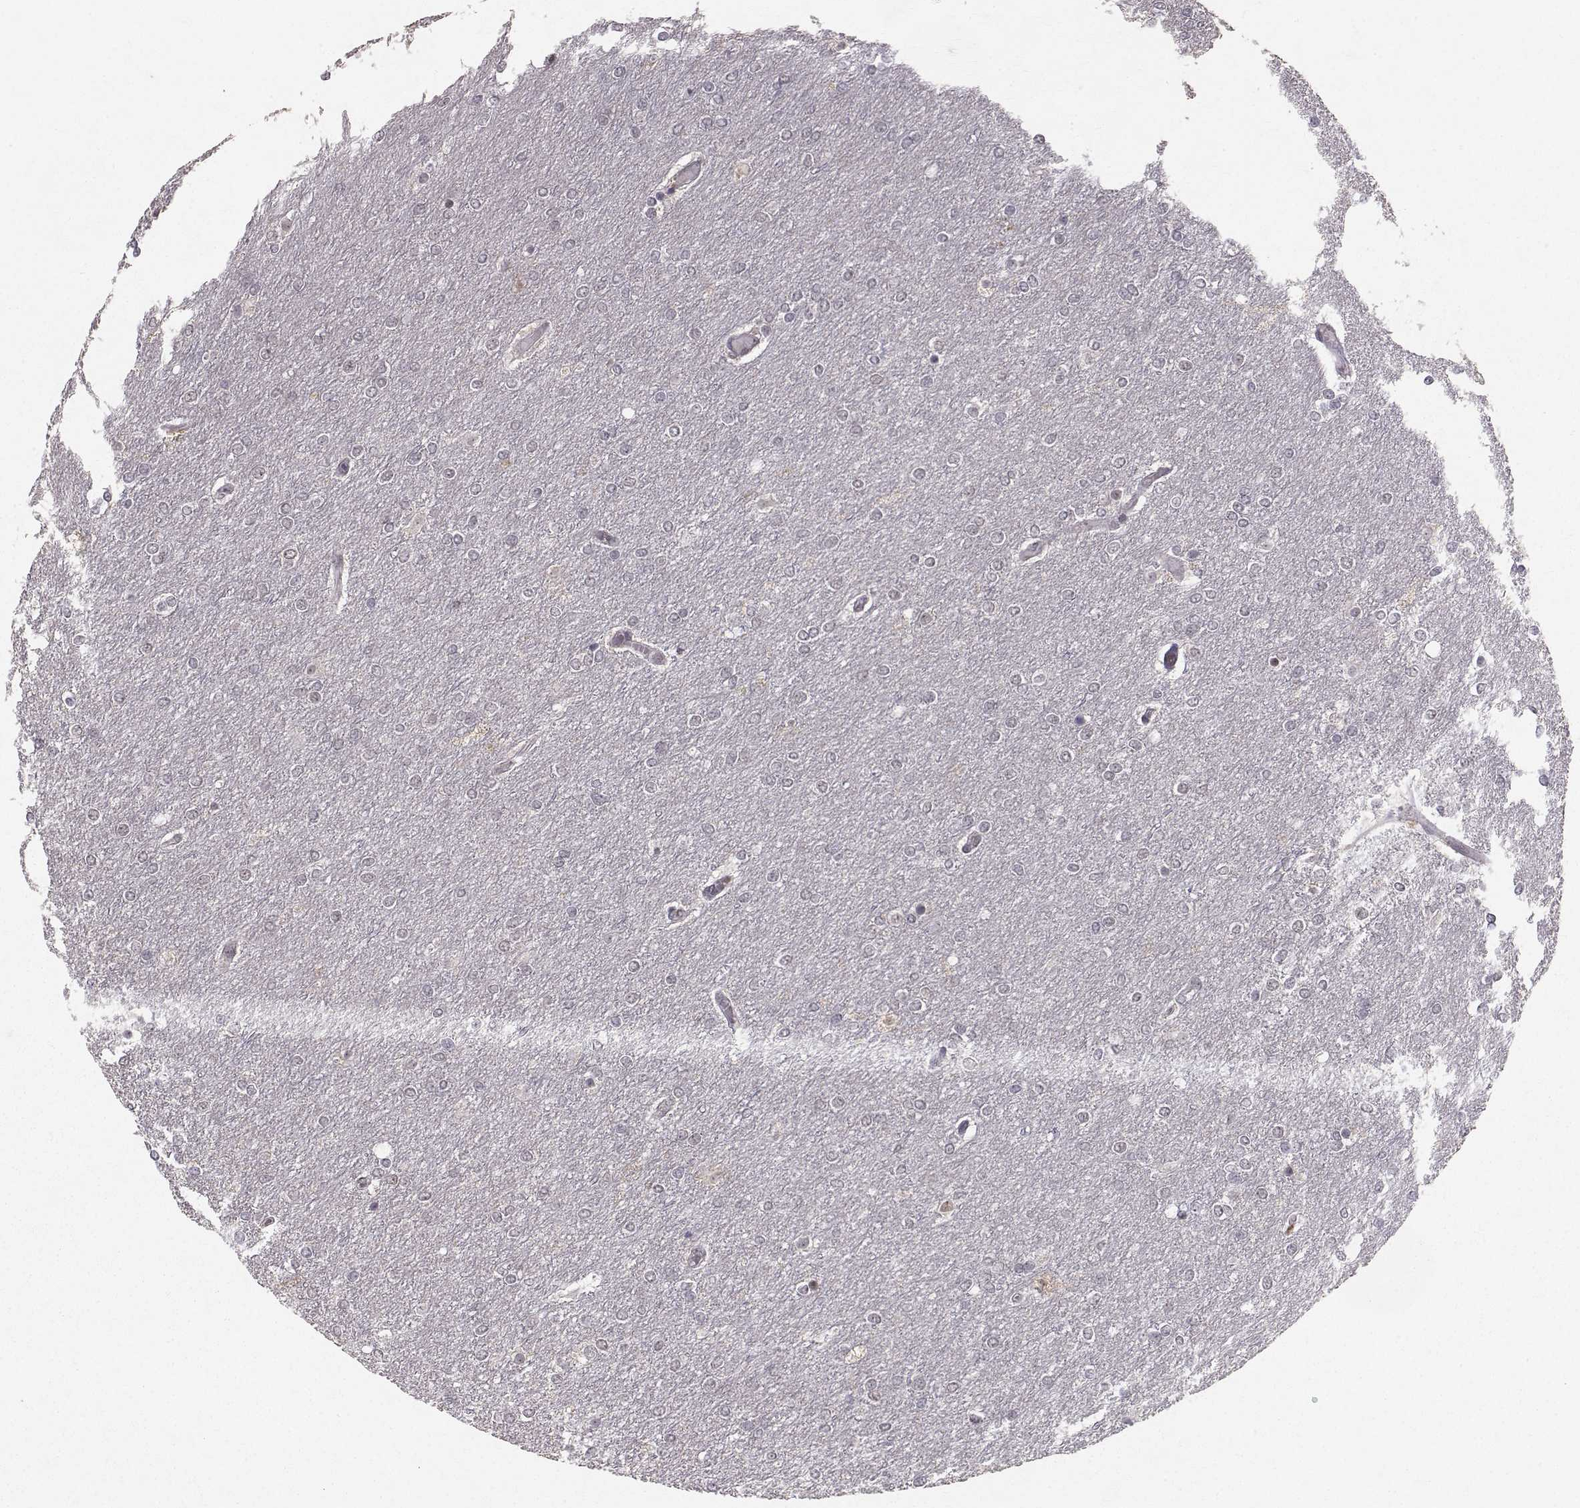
{"staining": {"intensity": "negative", "quantity": "none", "location": "none"}, "tissue": "glioma", "cell_type": "Tumor cells", "image_type": "cancer", "snomed": [{"axis": "morphology", "description": "Glioma, malignant, High grade"}, {"axis": "topography", "description": "Brain"}], "caption": "This is an IHC photomicrograph of glioma. There is no expression in tumor cells.", "gene": "RPP38", "patient": {"sex": "female", "age": 61}}